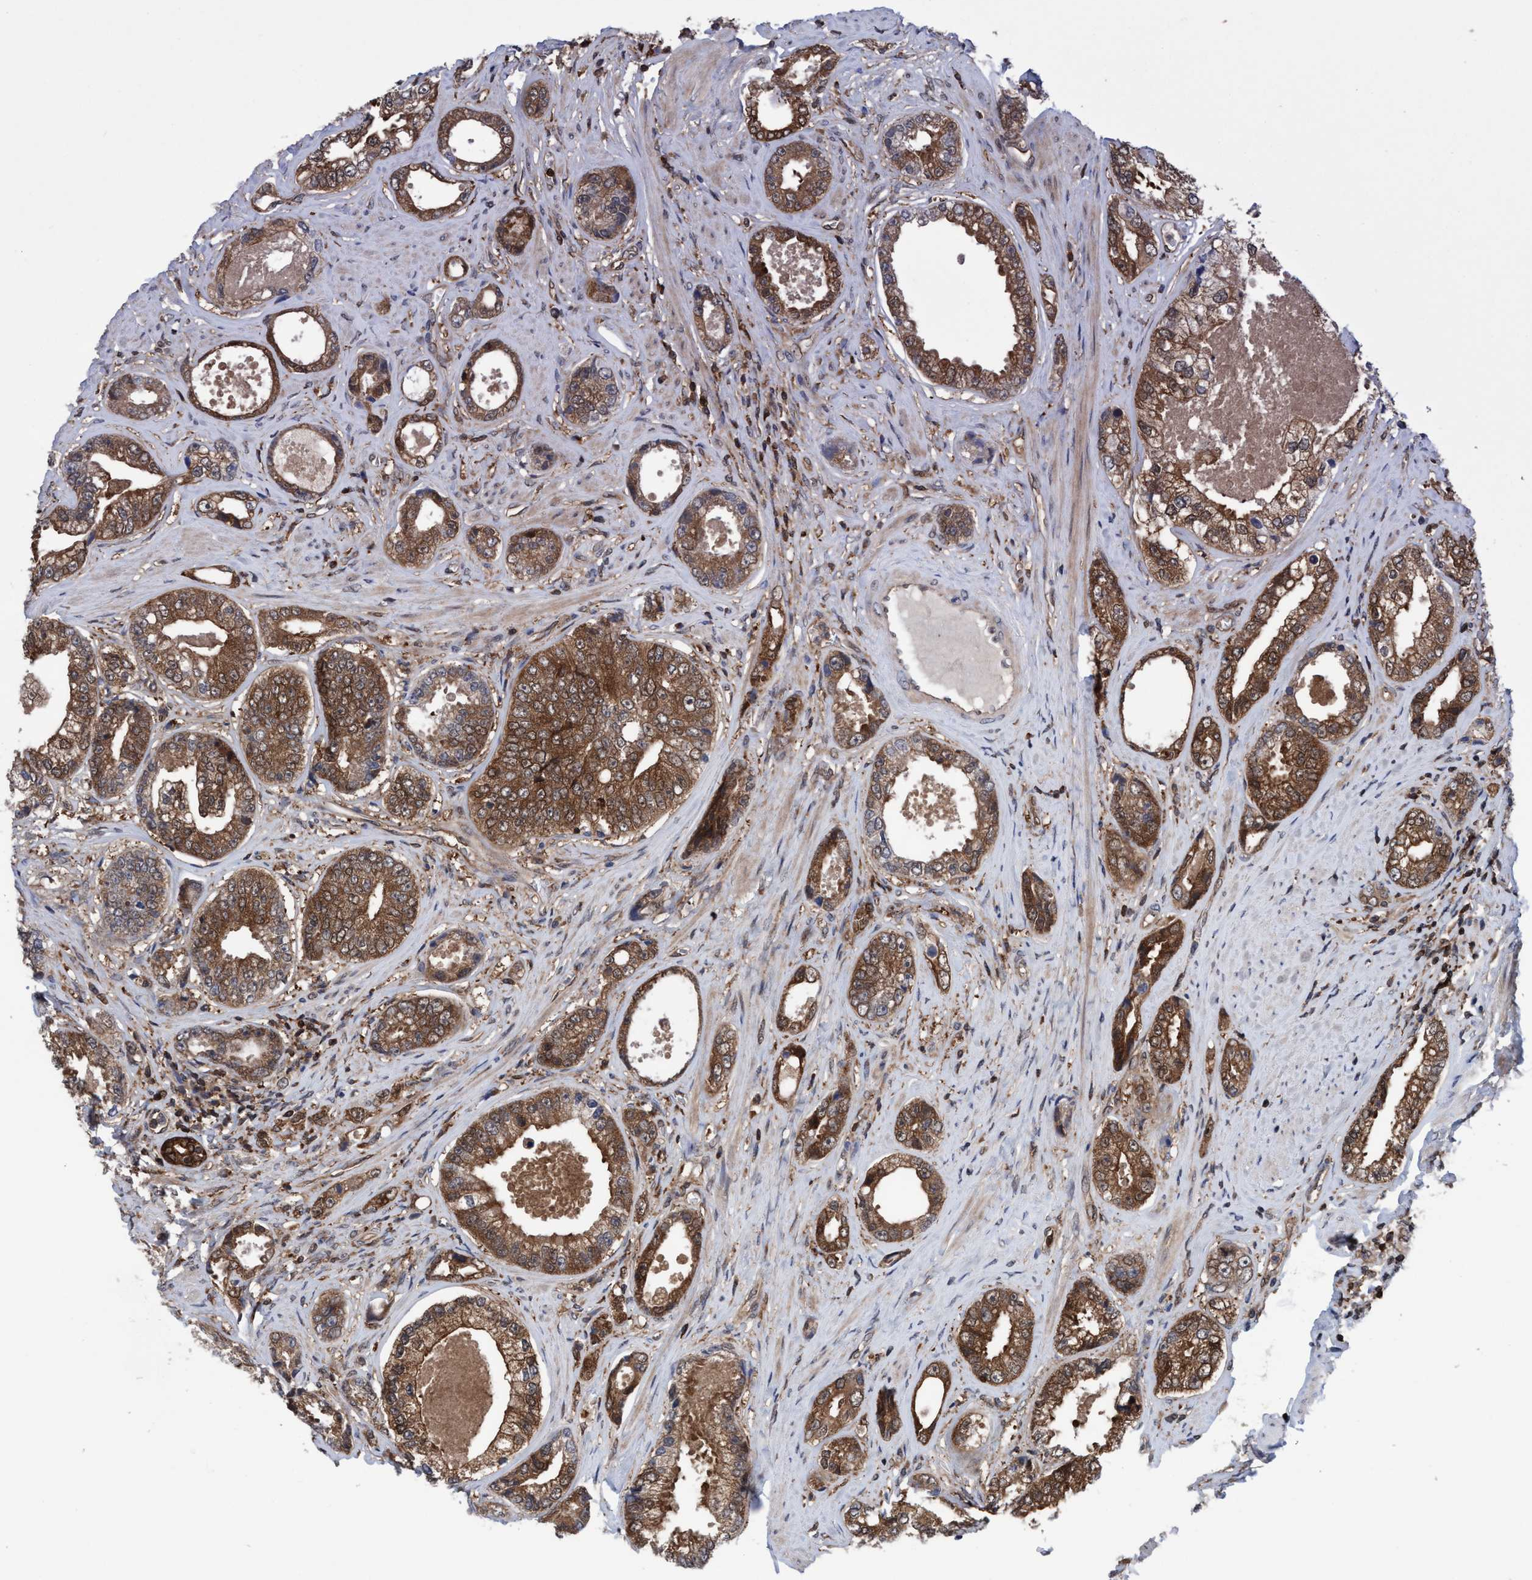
{"staining": {"intensity": "moderate", "quantity": ">75%", "location": "cytoplasmic/membranous"}, "tissue": "prostate cancer", "cell_type": "Tumor cells", "image_type": "cancer", "snomed": [{"axis": "morphology", "description": "Adenocarcinoma, High grade"}, {"axis": "topography", "description": "Prostate"}], "caption": "Immunohistochemistry (IHC) (DAB) staining of human adenocarcinoma (high-grade) (prostate) shows moderate cytoplasmic/membranous protein expression in about >75% of tumor cells.", "gene": "GLOD4", "patient": {"sex": "male", "age": 61}}